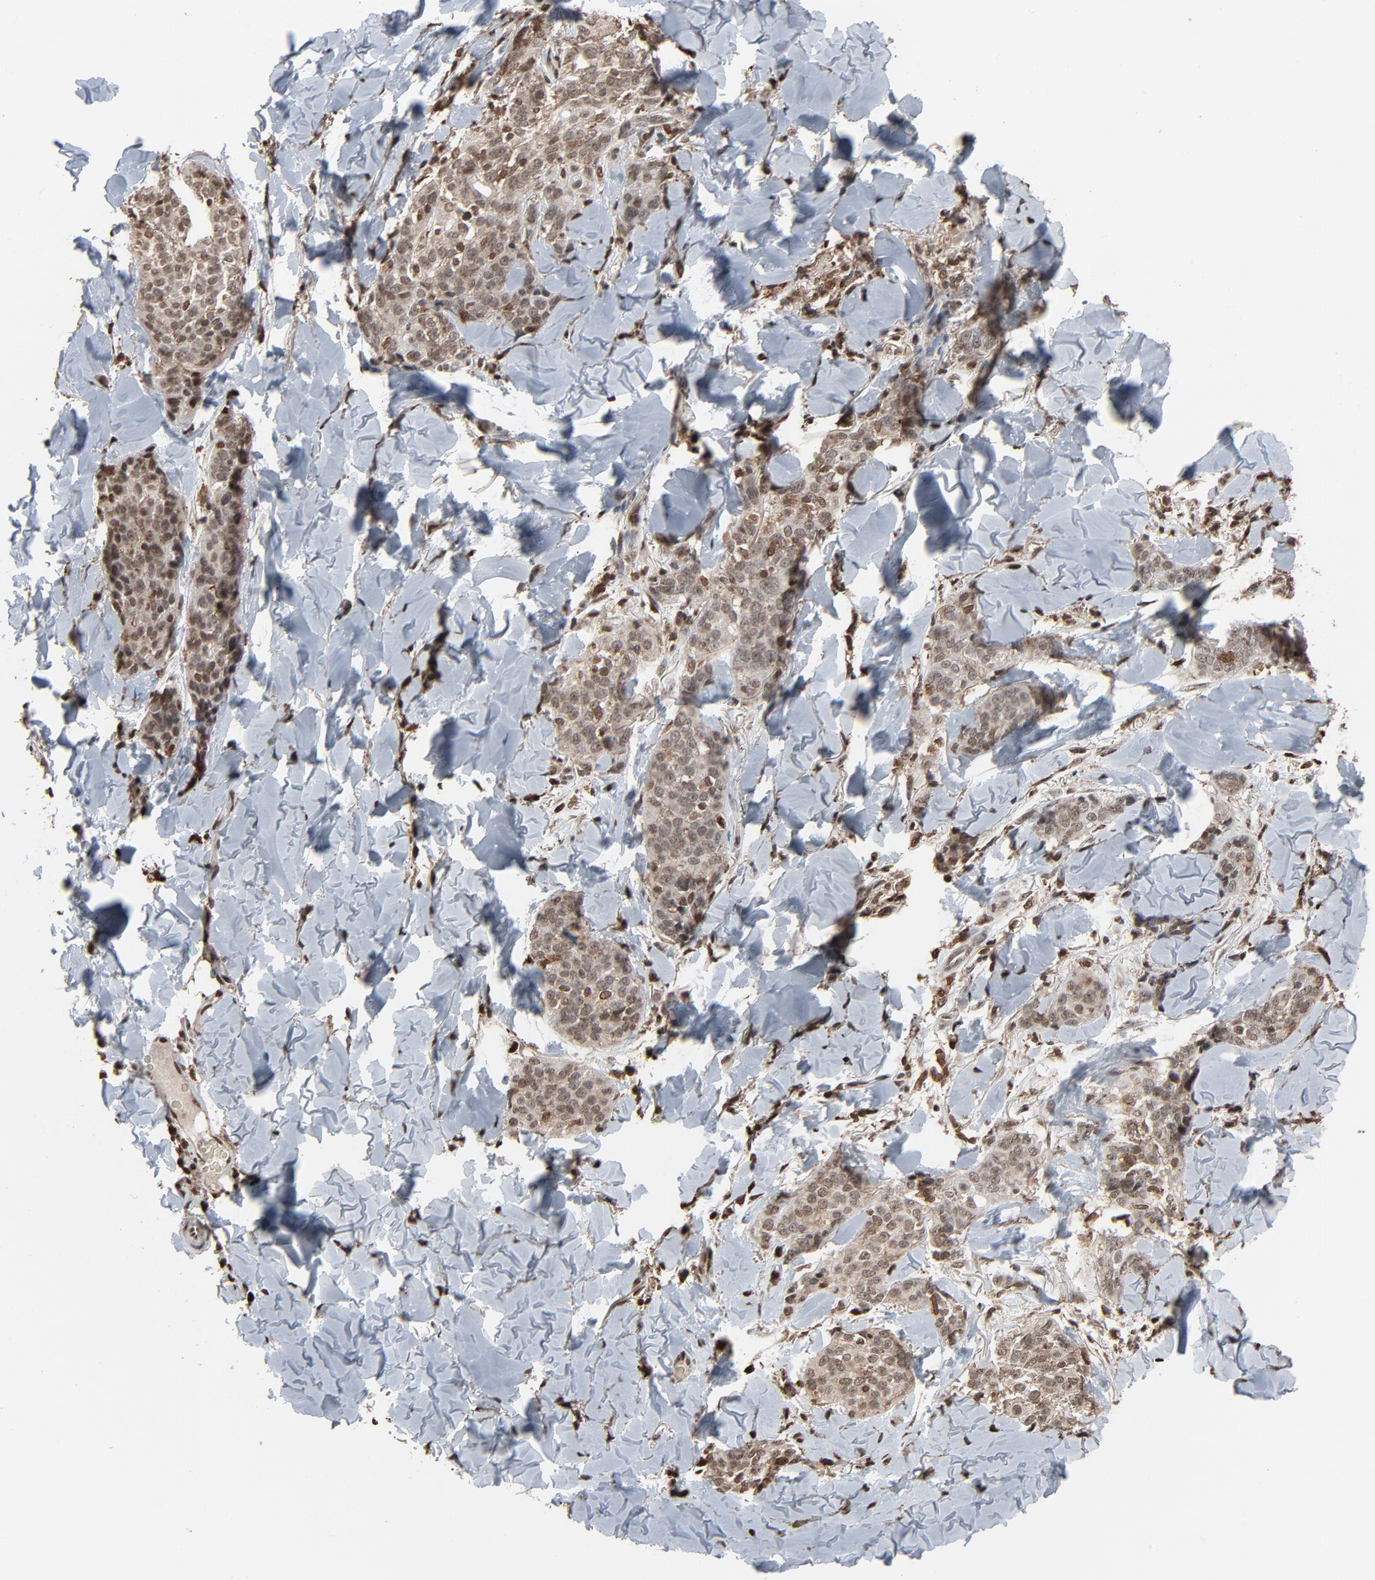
{"staining": {"intensity": "moderate", "quantity": ">75%", "location": "nuclear"}, "tissue": "skin cancer", "cell_type": "Tumor cells", "image_type": "cancer", "snomed": [{"axis": "morphology", "description": "Normal tissue, NOS"}, {"axis": "morphology", "description": "Squamous cell carcinoma, NOS"}, {"axis": "topography", "description": "Skin"}], "caption": "Immunohistochemistry photomicrograph of human skin squamous cell carcinoma stained for a protein (brown), which exhibits medium levels of moderate nuclear expression in about >75% of tumor cells.", "gene": "RPS6KA3", "patient": {"sex": "female", "age": 83}}